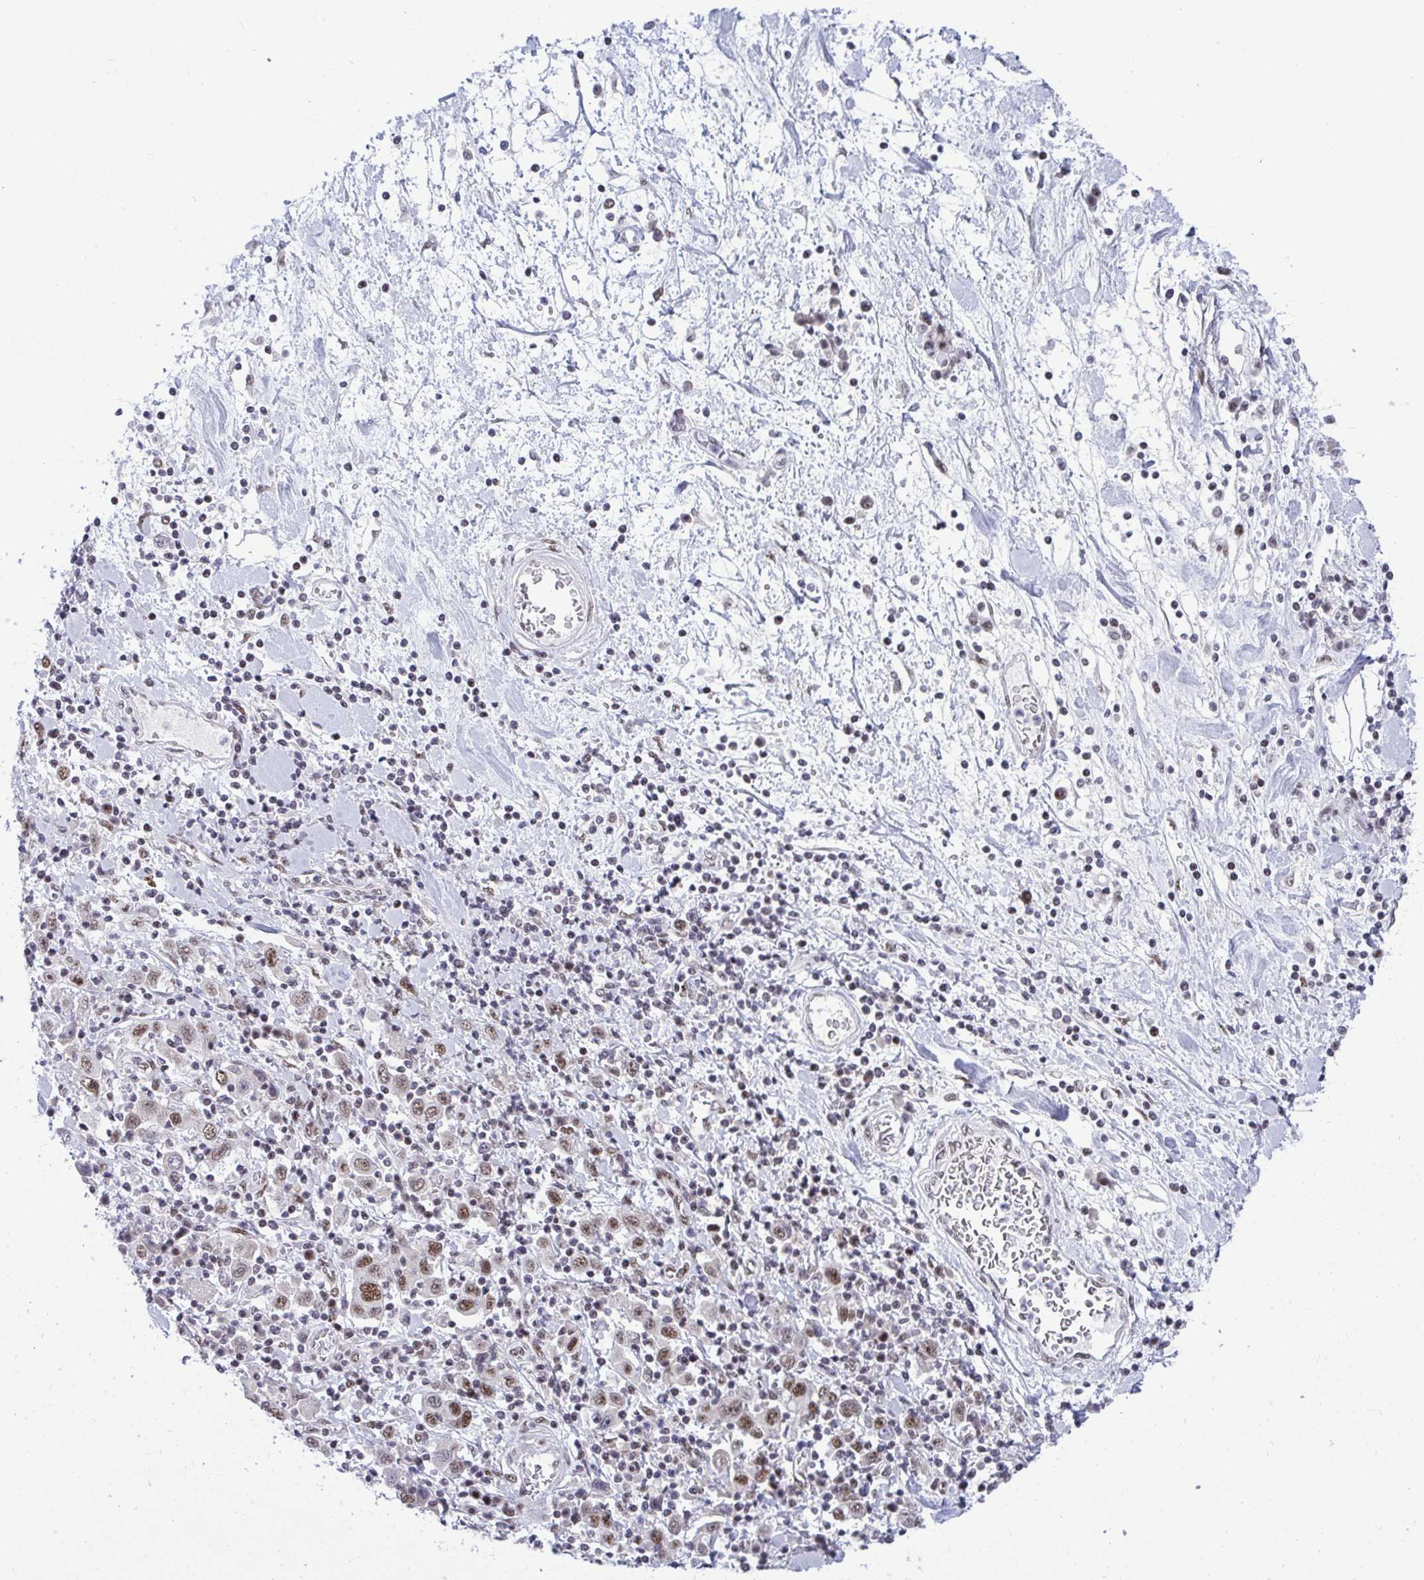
{"staining": {"intensity": "moderate", "quantity": ">75%", "location": "nuclear"}, "tissue": "stomach cancer", "cell_type": "Tumor cells", "image_type": "cancer", "snomed": [{"axis": "morphology", "description": "Normal tissue, NOS"}, {"axis": "morphology", "description": "Adenocarcinoma, NOS"}, {"axis": "topography", "description": "Stomach, upper"}, {"axis": "topography", "description": "Stomach"}], "caption": "Immunohistochemical staining of human adenocarcinoma (stomach) demonstrates medium levels of moderate nuclear protein staining in approximately >75% of tumor cells.", "gene": "WBP11", "patient": {"sex": "male", "age": 59}}